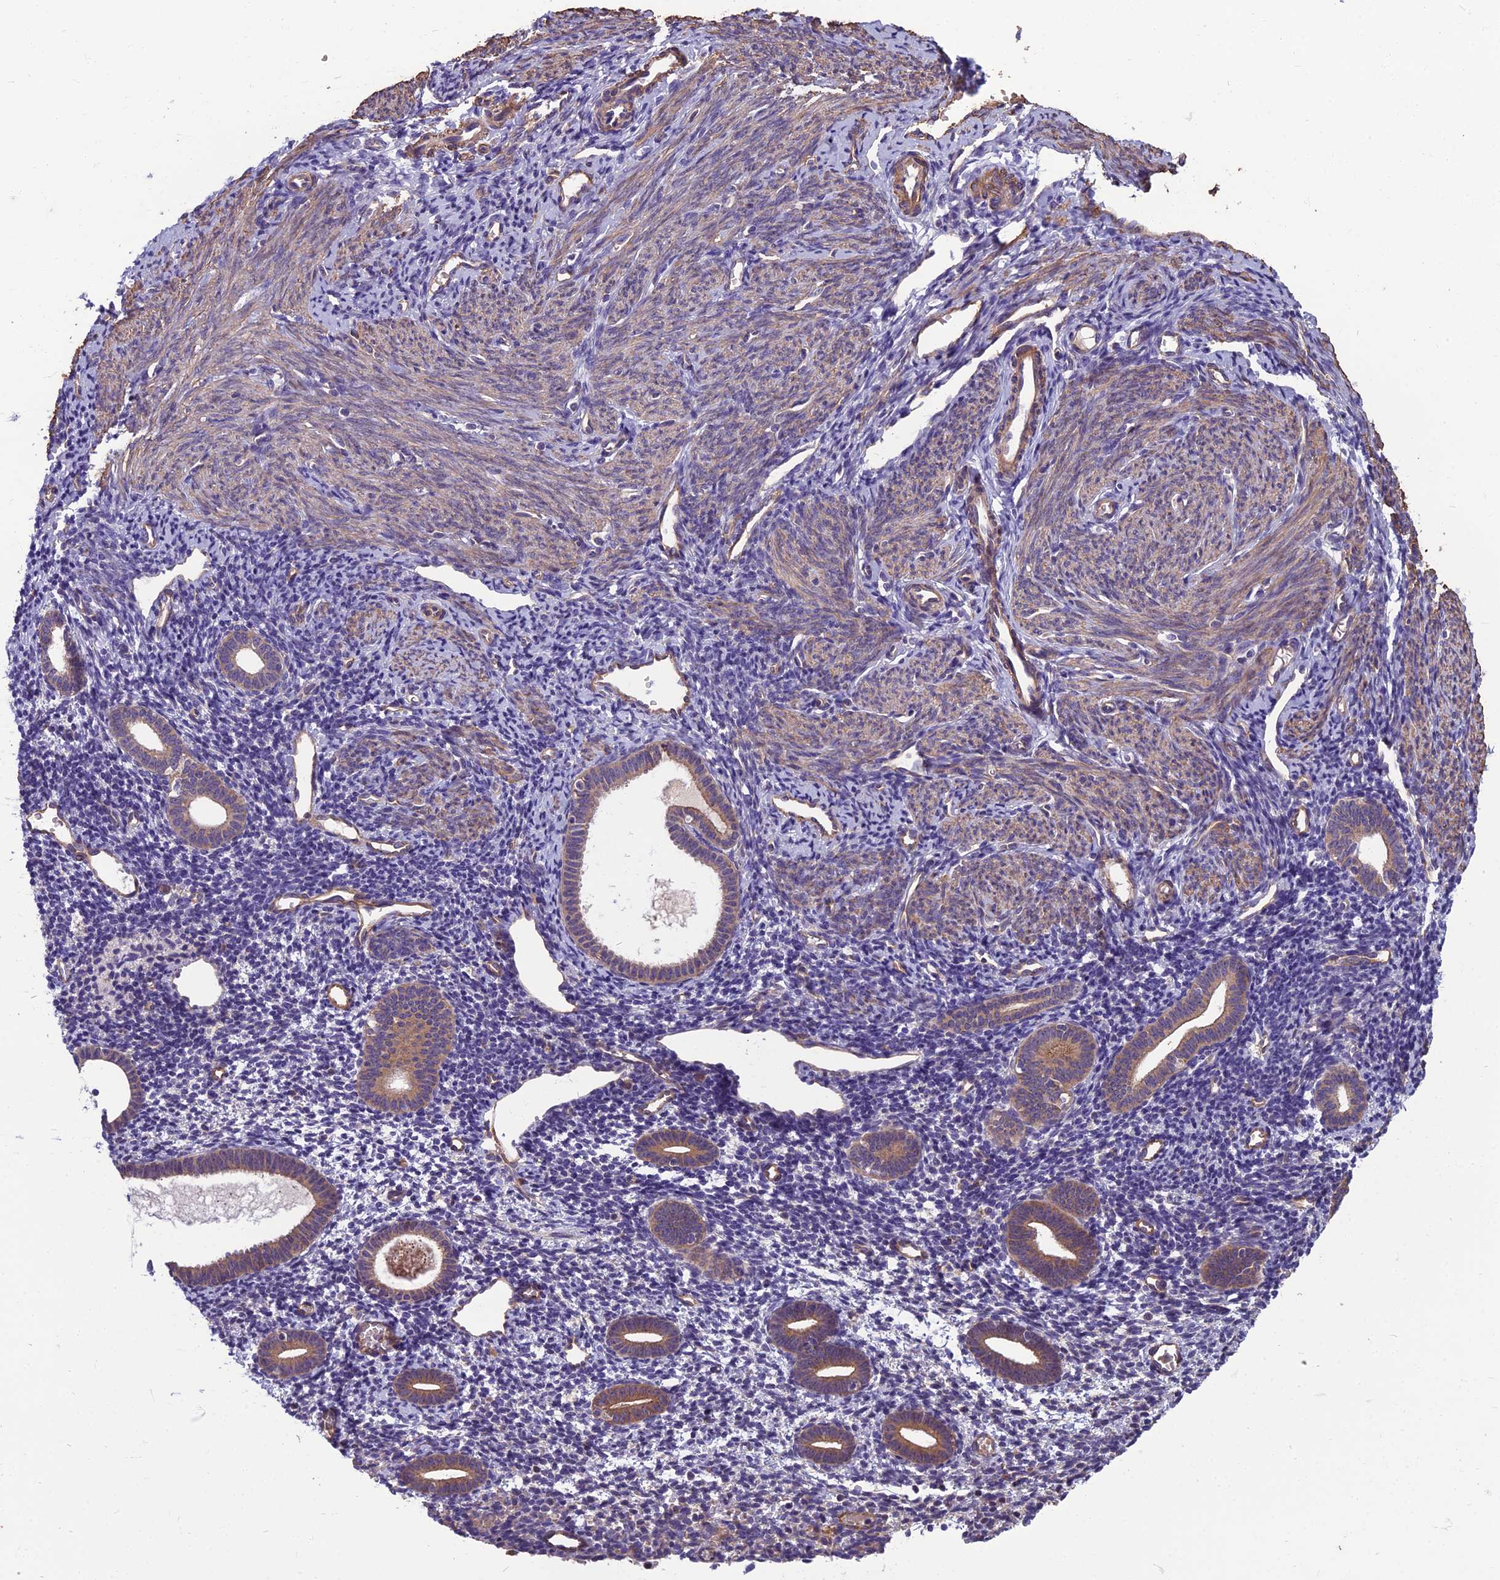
{"staining": {"intensity": "negative", "quantity": "none", "location": "none"}, "tissue": "endometrium", "cell_type": "Cells in endometrial stroma", "image_type": "normal", "snomed": [{"axis": "morphology", "description": "Normal tissue, NOS"}, {"axis": "topography", "description": "Endometrium"}], "caption": "This is a image of immunohistochemistry (IHC) staining of normal endometrium, which shows no staining in cells in endometrial stroma. (Brightfield microscopy of DAB IHC at high magnification).", "gene": "WDR24", "patient": {"sex": "female", "age": 56}}